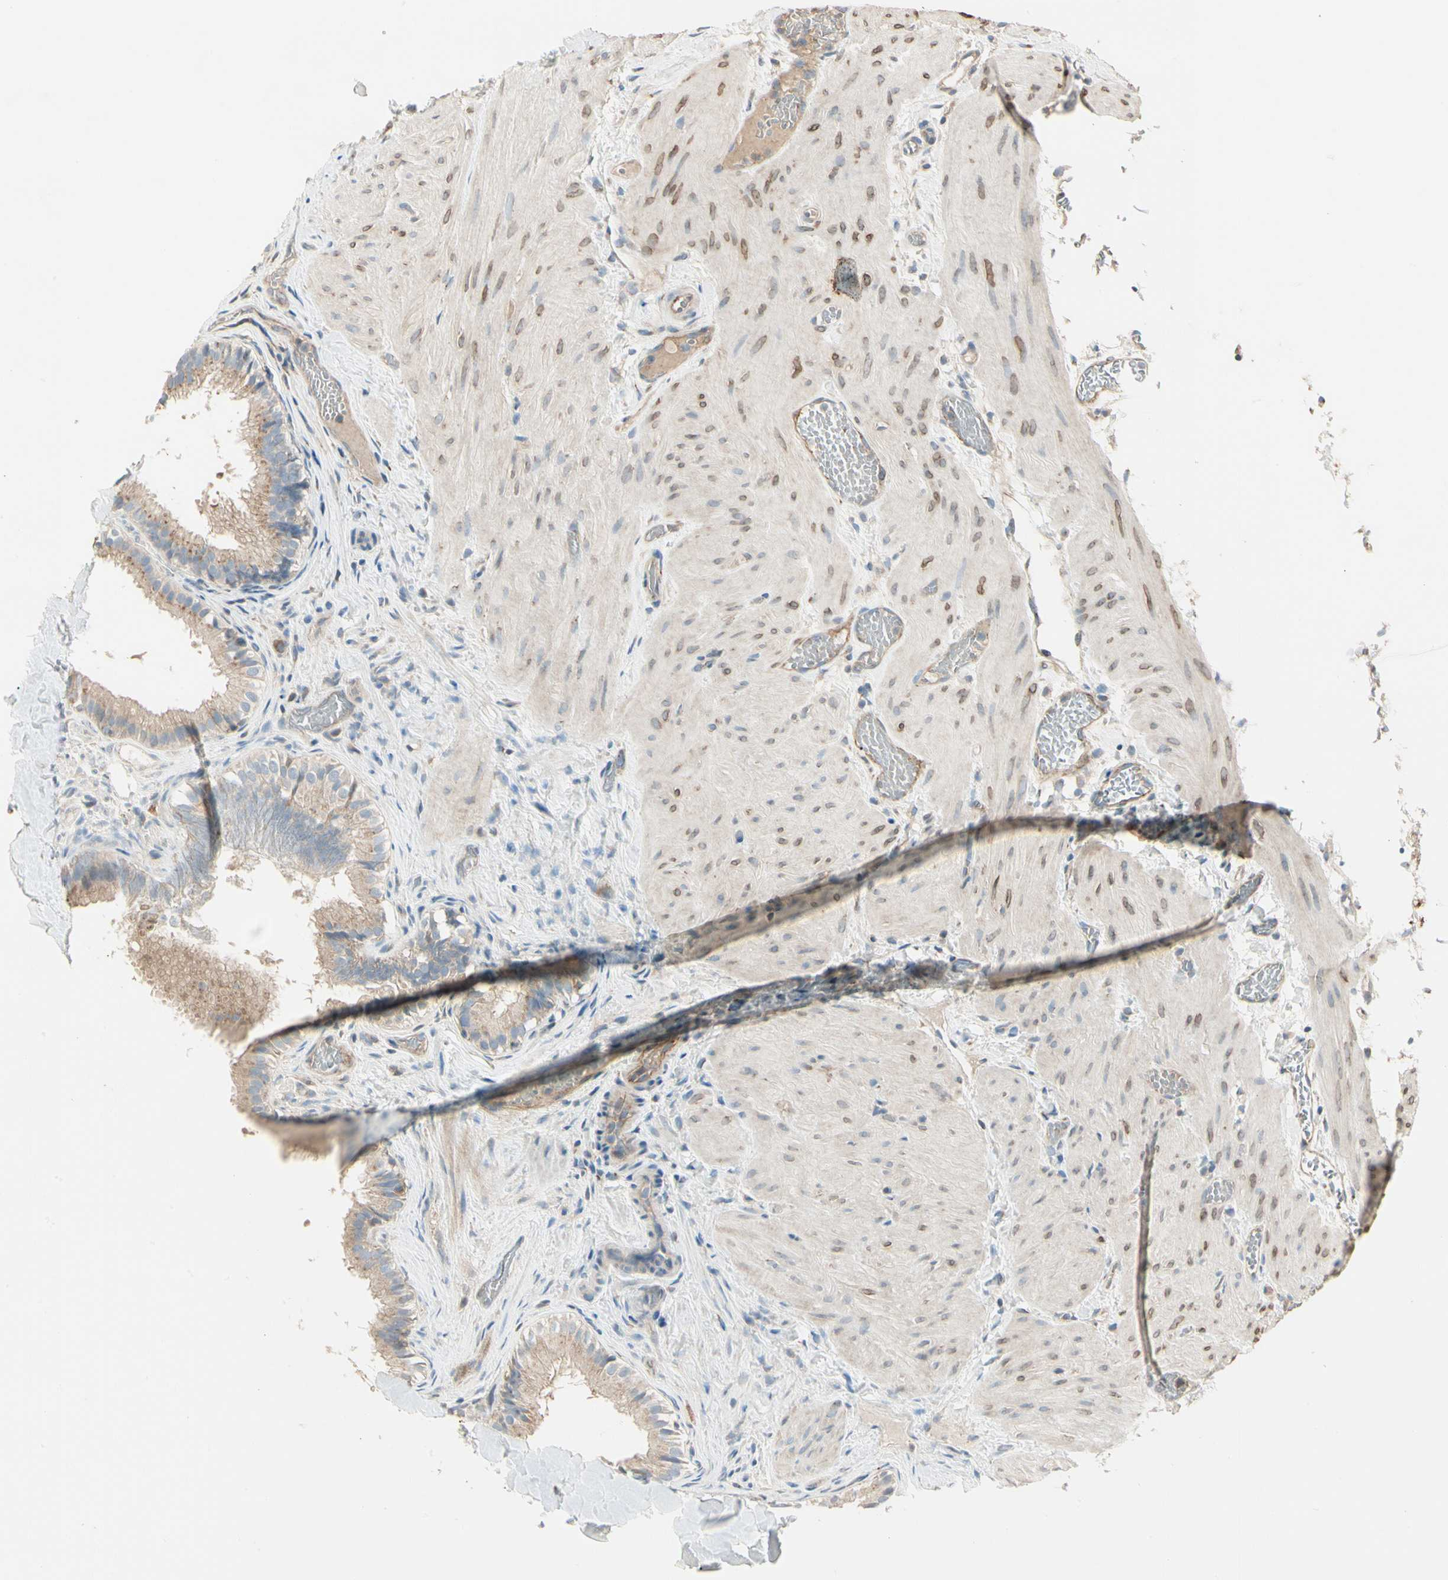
{"staining": {"intensity": "moderate", "quantity": ">75%", "location": "cytoplasmic/membranous"}, "tissue": "gallbladder", "cell_type": "Glandular cells", "image_type": "normal", "snomed": [{"axis": "morphology", "description": "Normal tissue, NOS"}, {"axis": "topography", "description": "Gallbladder"}], "caption": "Glandular cells display medium levels of moderate cytoplasmic/membranous expression in about >75% of cells in normal gallbladder. Ihc stains the protein of interest in brown and the nuclei are stained blue.", "gene": "ABCA3", "patient": {"sex": "female", "age": 26}}